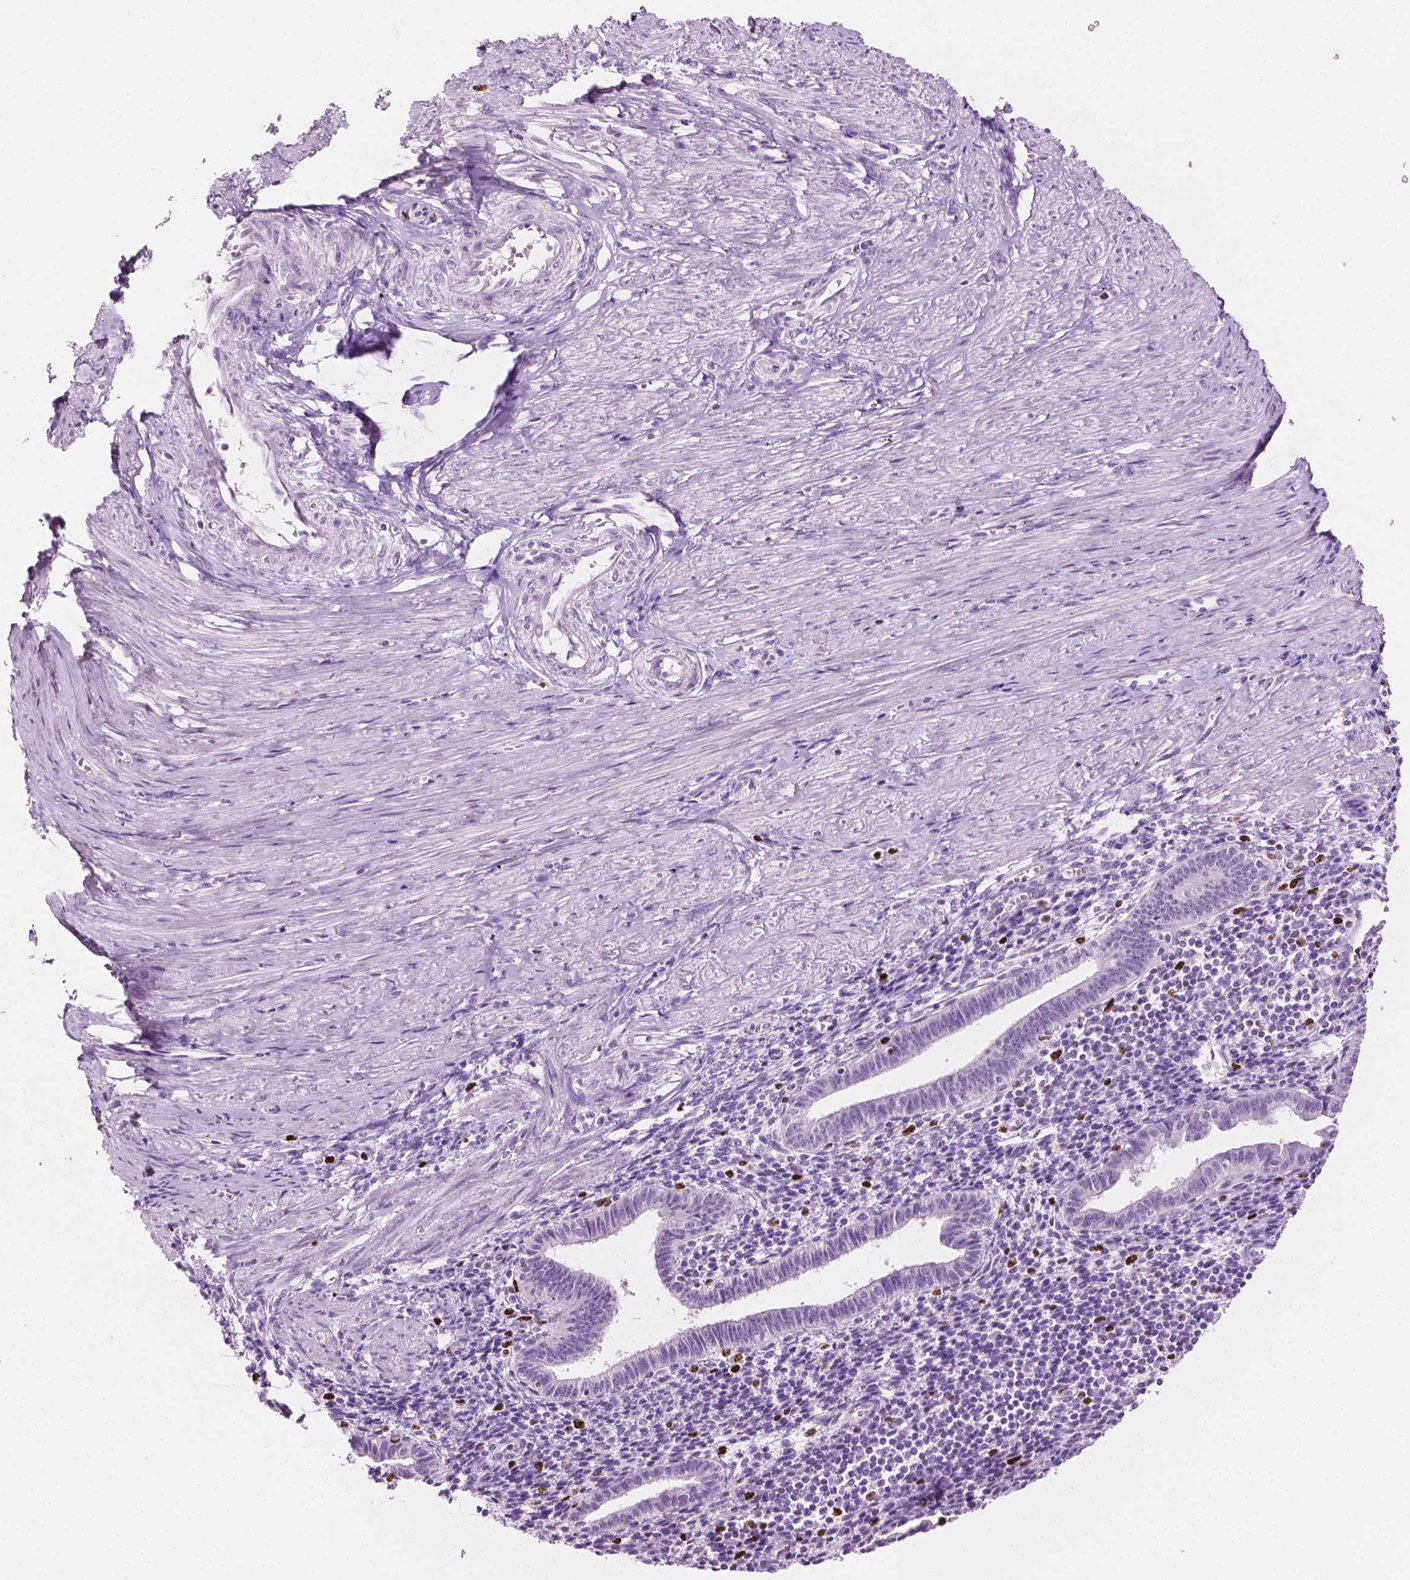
{"staining": {"intensity": "moderate", "quantity": "<25%", "location": "nuclear"}, "tissue": "endometrium", "cell_type": "Cells in endometrial stroma", "image_type": "normal", "snomed": [{"axis": "morphology", "description": "Normal tissue, NOS"}, {"axis": "topography", "description": "Endometrium"}], "caption": "IHC micrograph of unremarkable endometrium: human endometrium stained using immunohistochemistry (IHC) demonstrates low levels of moderate protein expression localized specifically in the nuclear of cells in endometrial stroma, appearing as a nuclear brown color.", "gene": "SIAH2", "patient": {"sex": "female", "age": 37}}